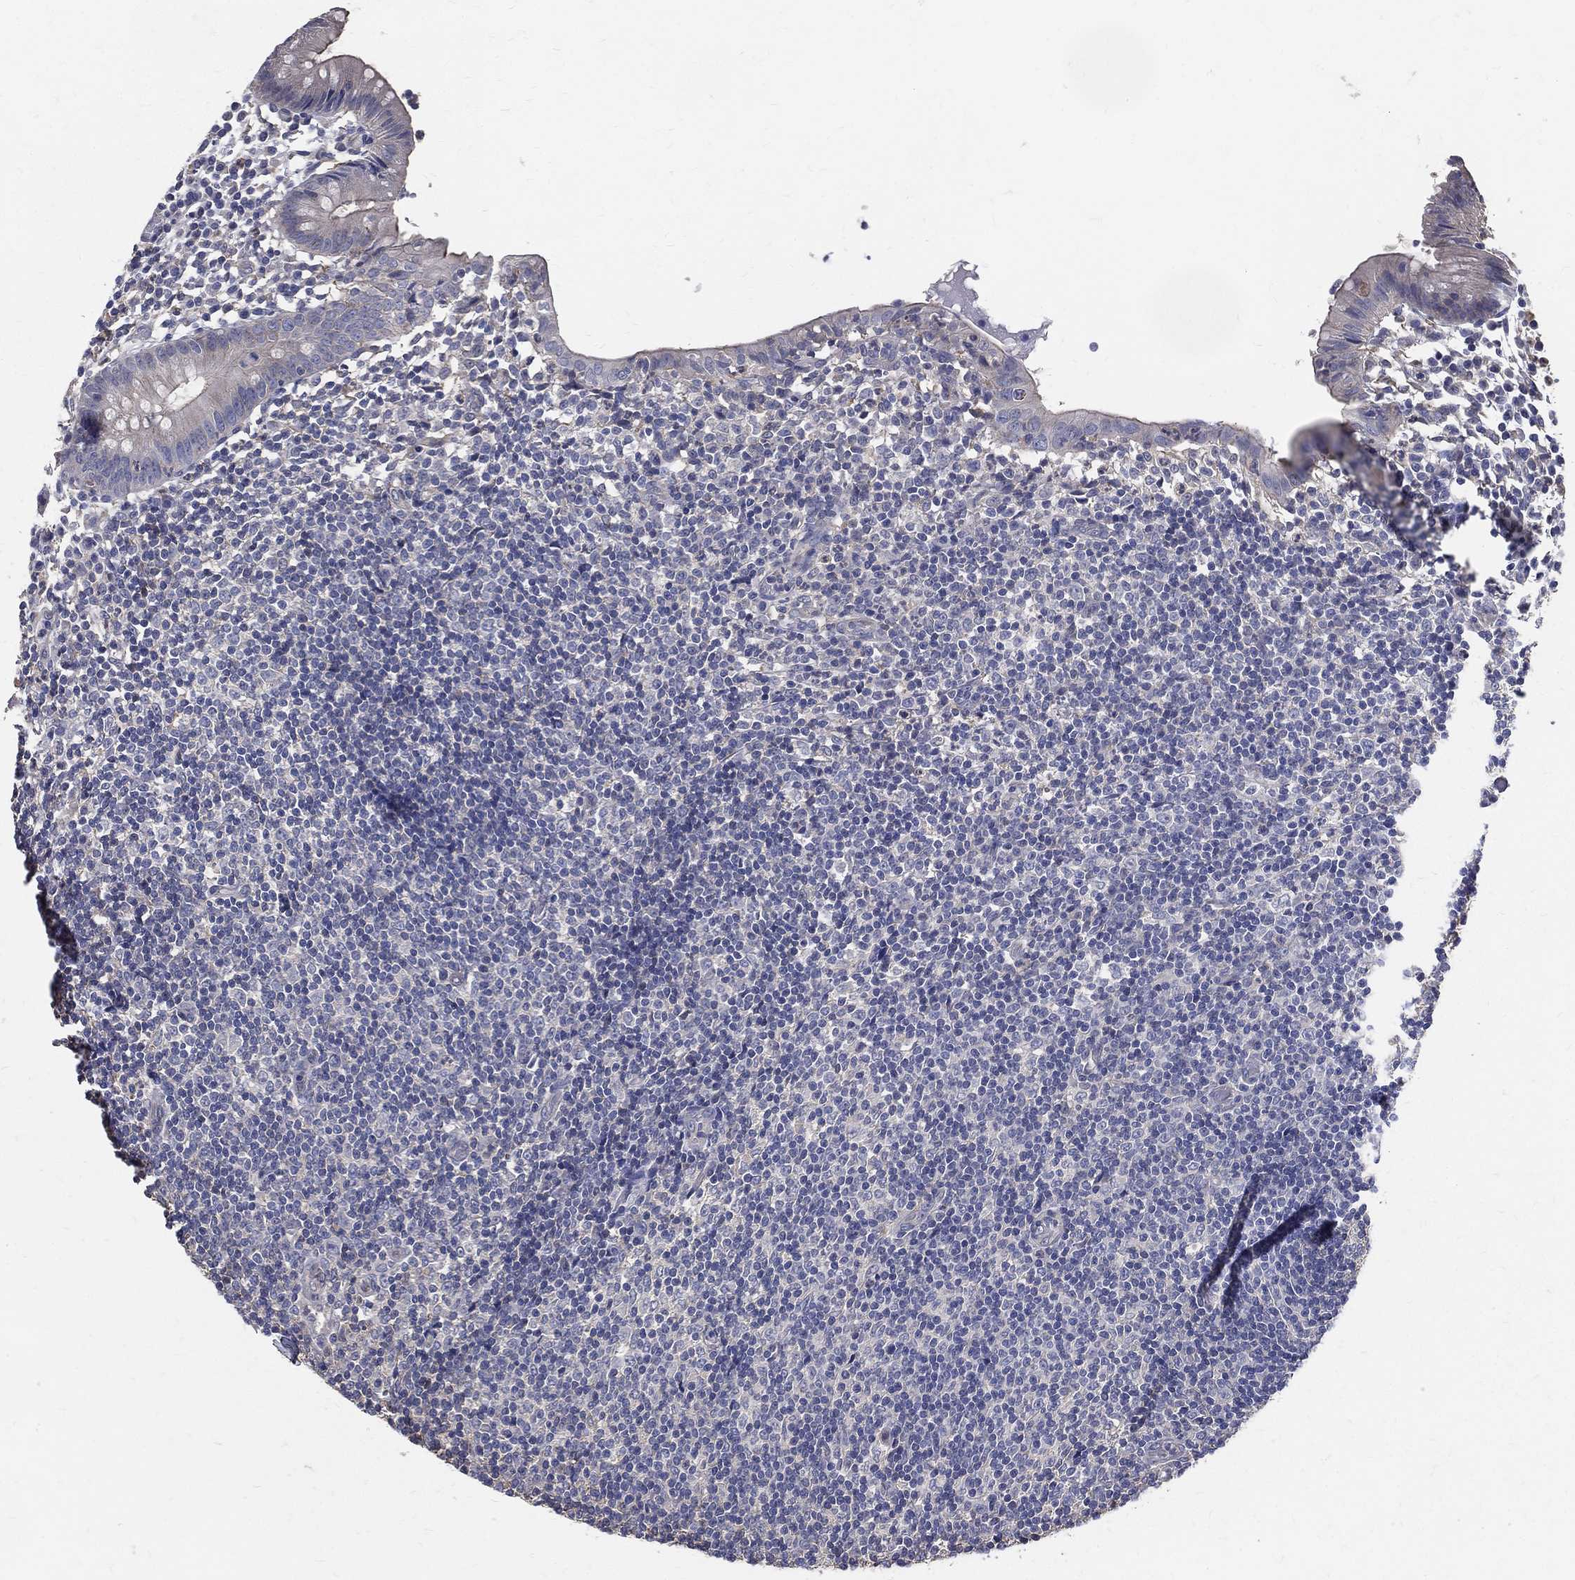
{"staining": {"intensity": "negative", "quantity": "none", "location": "none"}, "tissue": "appendix", "cell_type": "Glandular cells", "image_type": "normal", "snomed": [{"axis": "morphology", "description": "Normal tissue, NOS"}, {"axis": "topography", "description": "Appendix"}], "caption": "Immunohistochemistry micrograph of unremarkable appendix: human appendix stained with DAB exhibits no significant protein staining in glandular cells.", "gene": "SERPINB2", "patient": {"sex": "female", "age": 40}}